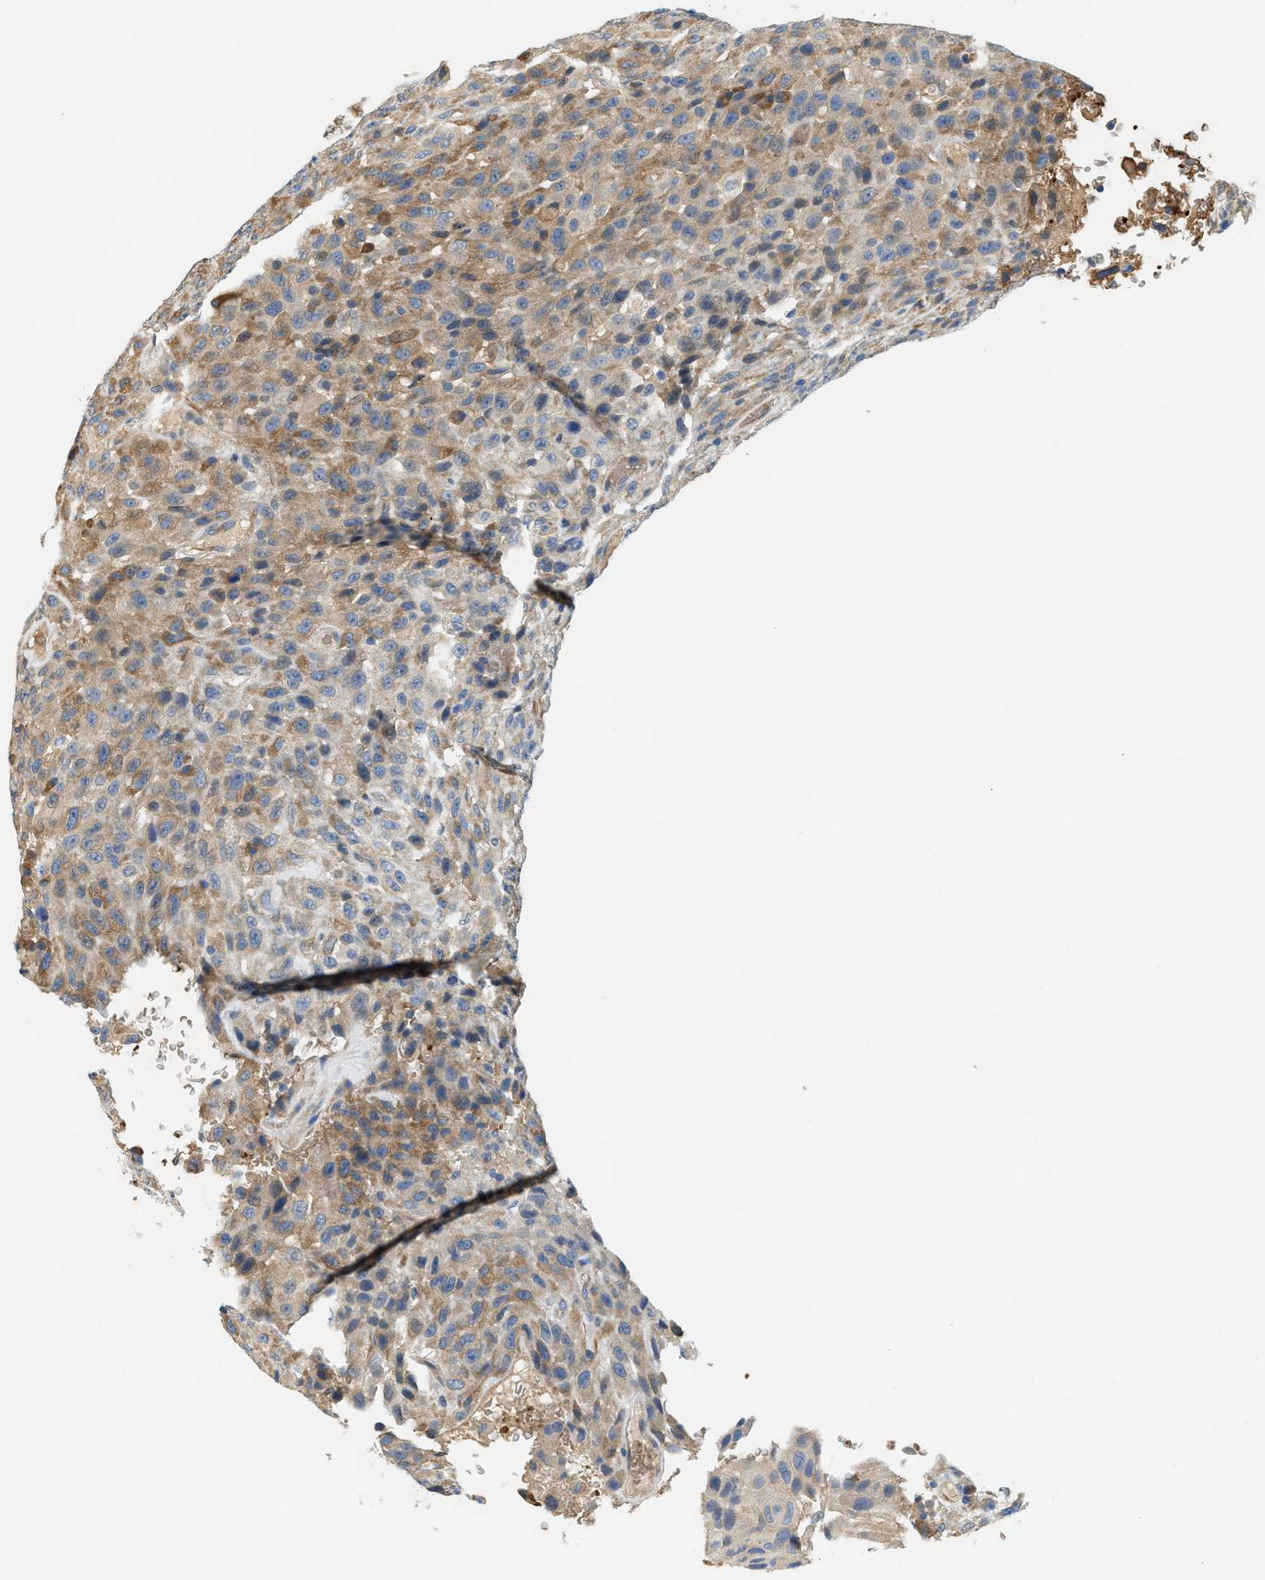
{"staining": {"intensity": "moderate", "quantity": "25%-75%", "location": "cytoplasmic/membranous"}, "tissue": "urothelial cancer", "cell_type": "Tumor cells", "image_type": "cancer", "snomed": [{"axis": "morphology", "description": "Urothelial carcinoma, High grade"}, {"axis": "topography", "description": "Urinary bladder"}], "caption": "Urothelial carcinoma (high-grade) tissue demonstrates moderate cytoplasmic/membranous expression in approximately 25%-75% of tumor cells, visualized by immunohistochemistry.", "gene": "CYTH2", "patient": {"sex": "male", "age": 66}}